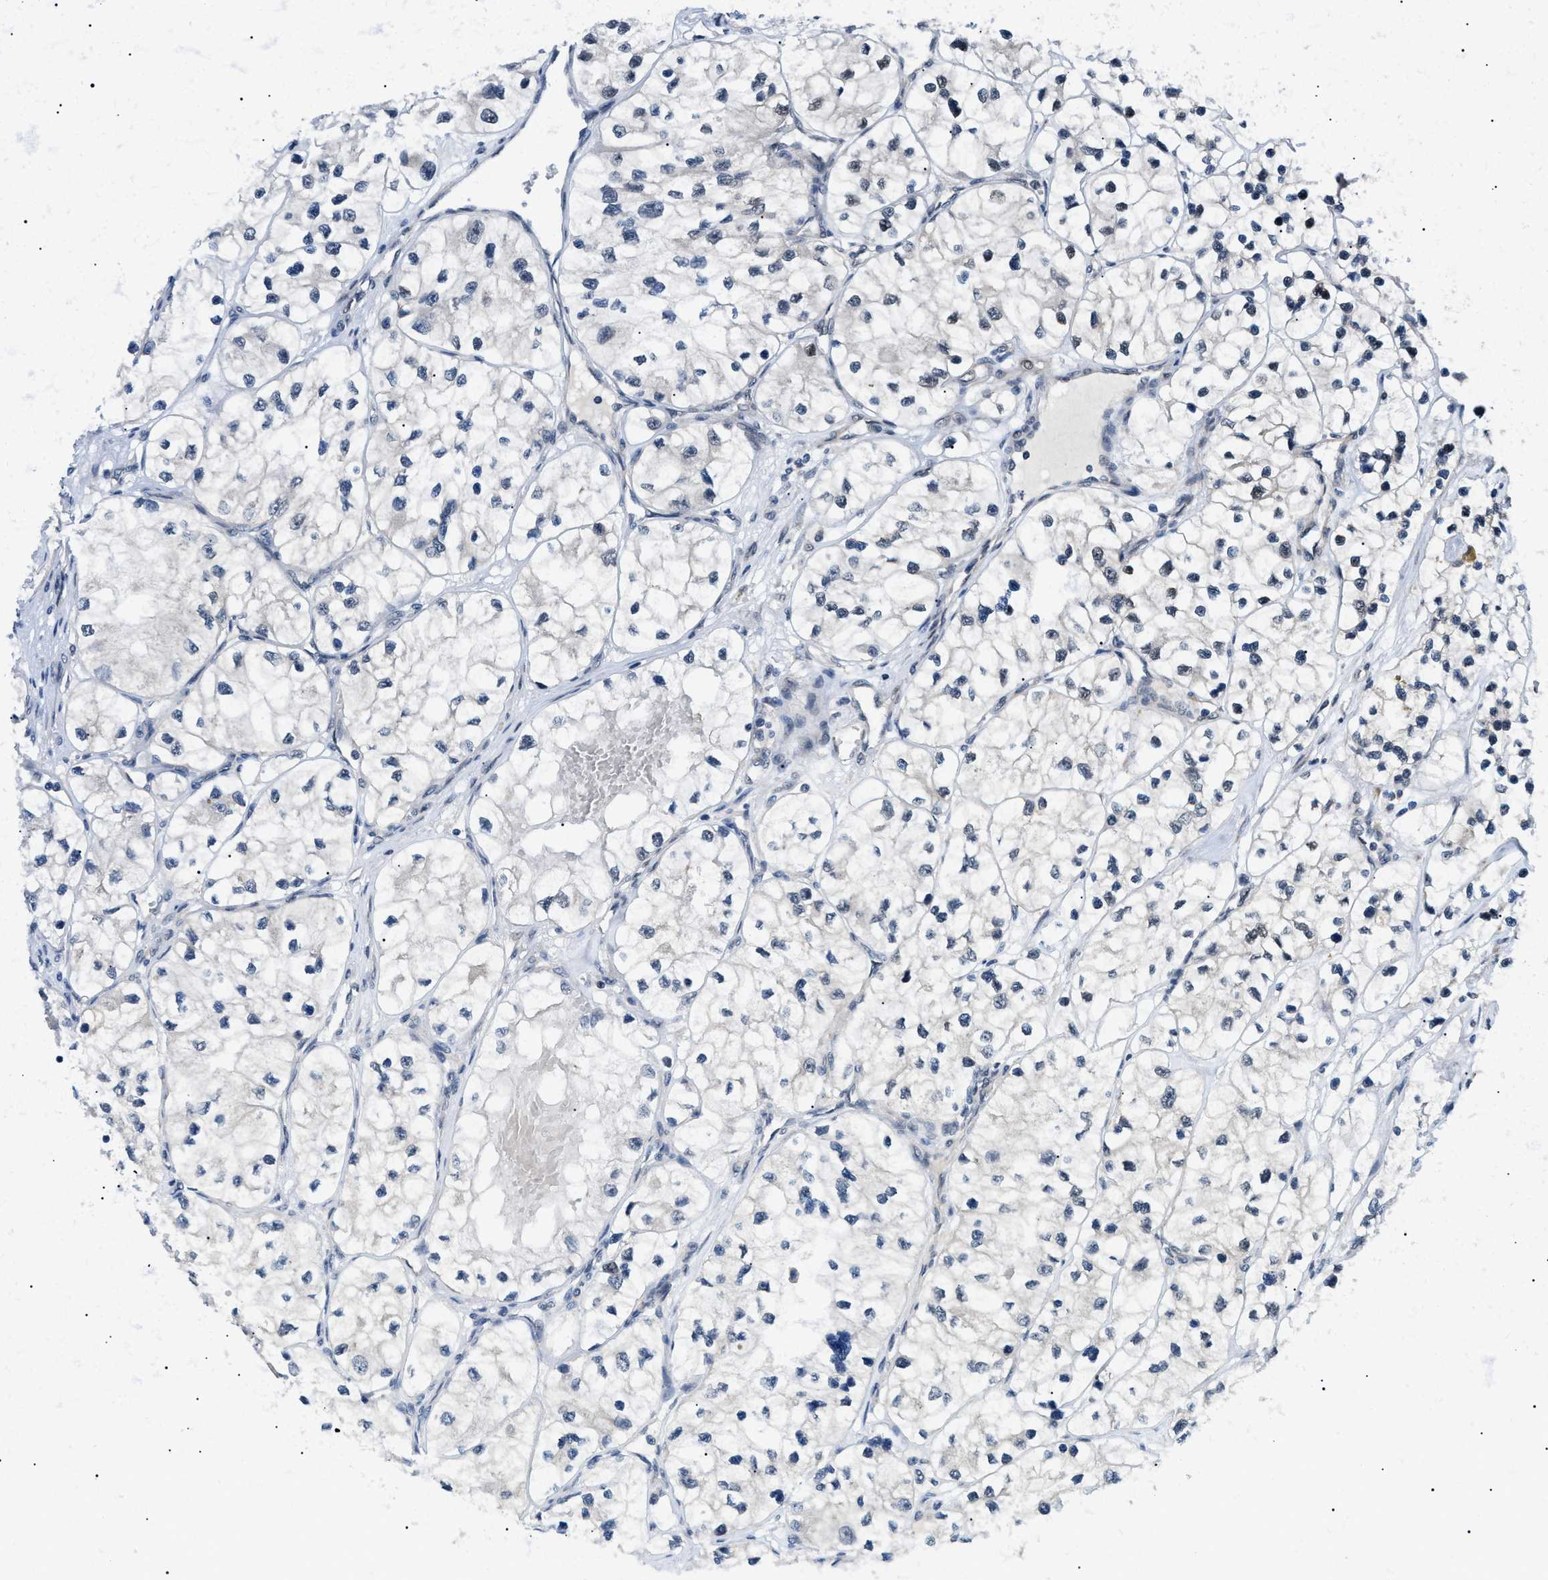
{"staining": {"intensity": "negative", "quantity": "none", "location": "none"}, "tissue": "renal cancer", "cell_type": "Tumor cells", "image_type": "cancer", "snomed": [{"axis": "morphology", "description": "Adenocarcinoma, NOS"}, {"axis": "topography", "description": "Kidney"}], "caption": "DAB immunohistochemical staining of renal adenocarcinoma reveals no significant staining in tumor cells. Brightfield microscopy of immunohistochemistry stained with DAB (brown) and hematoxylin (blue), captured at high magnification.", "gene": "CWC25", "patient": {"sex": "female", "age": 57}}